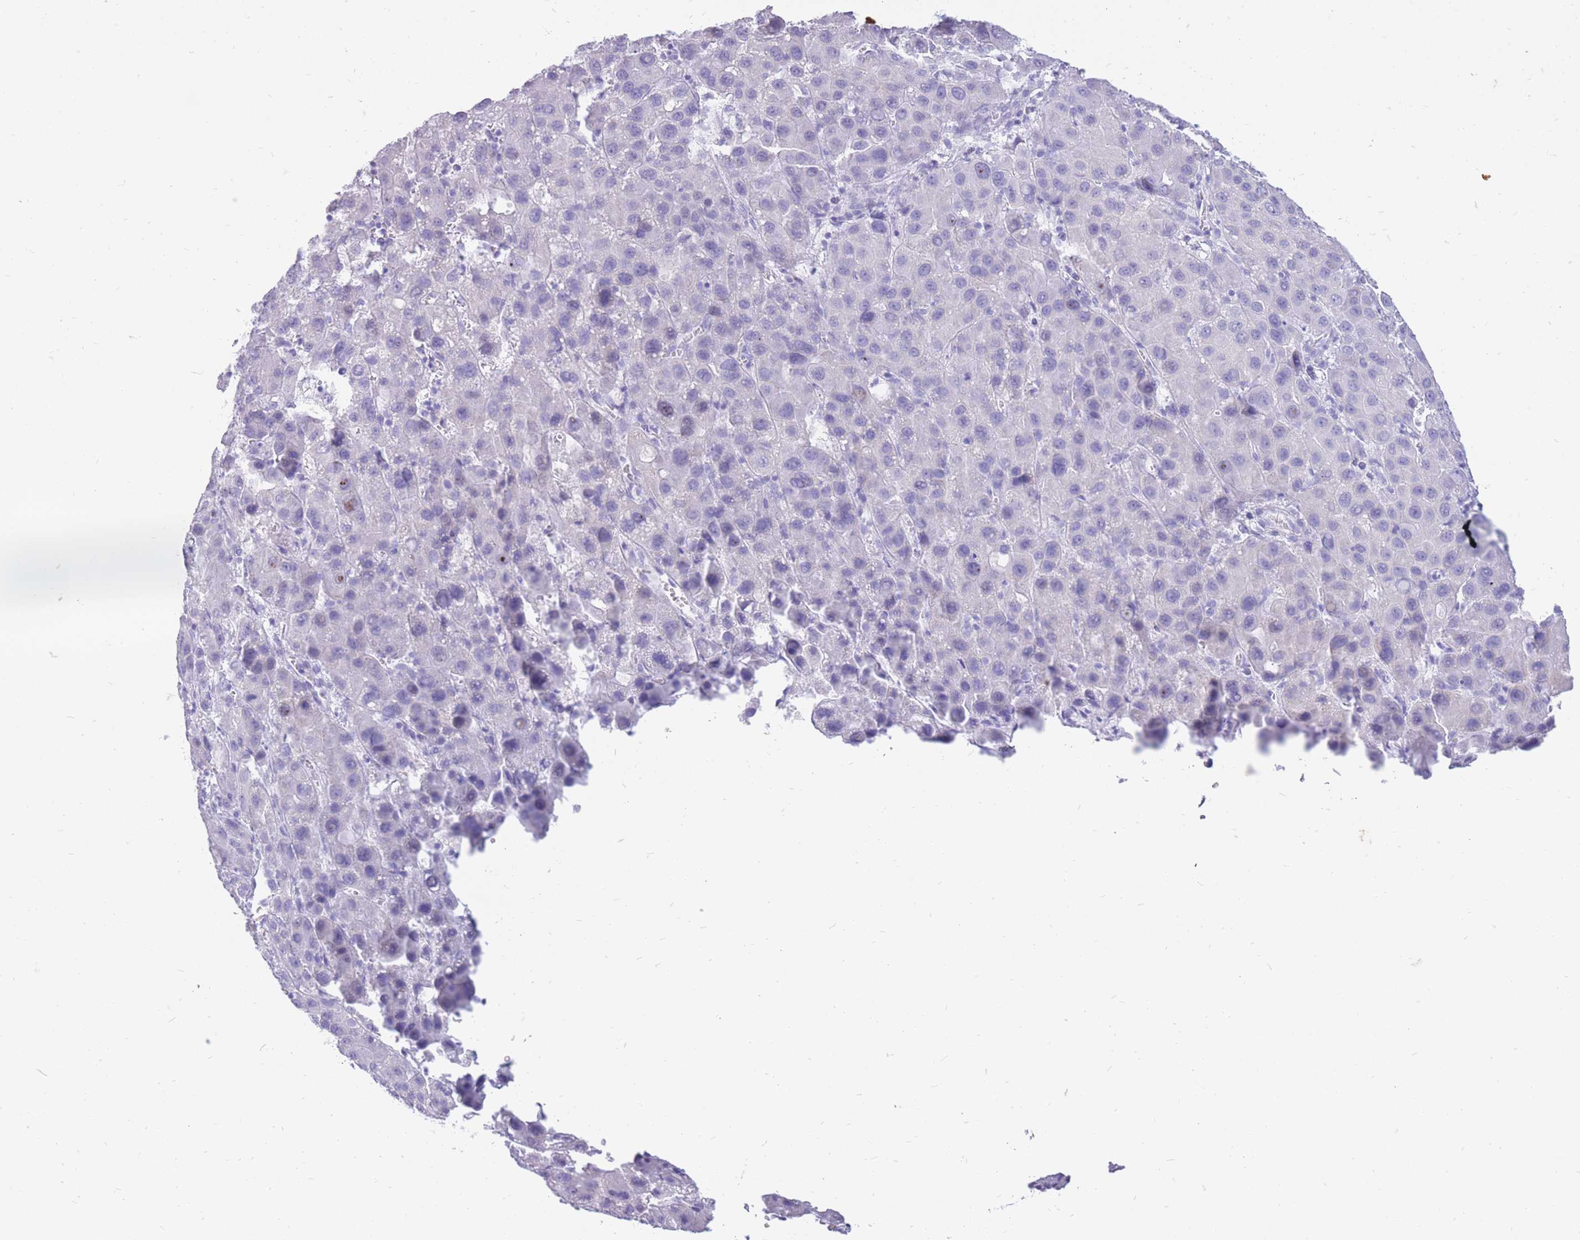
{"staining": {"intensity": "negative", "quantity": "none", "location": "none"}, "tissue": "liver cancer", "cell_type": "Tumor cells", "image_type": "cancer", "snomed": [{"axis": "morphology", "description": "Carcinoma, Hepatocellular, NOS"}, {"axis": "topography", "description": "Liver"}], "caption": "The micrograph exhibits no significant expression in tumor cells of hepatocellular carcinoma (liver).", "gene": "ZFP37", "patient": {"sex": "male", "age": 55}}